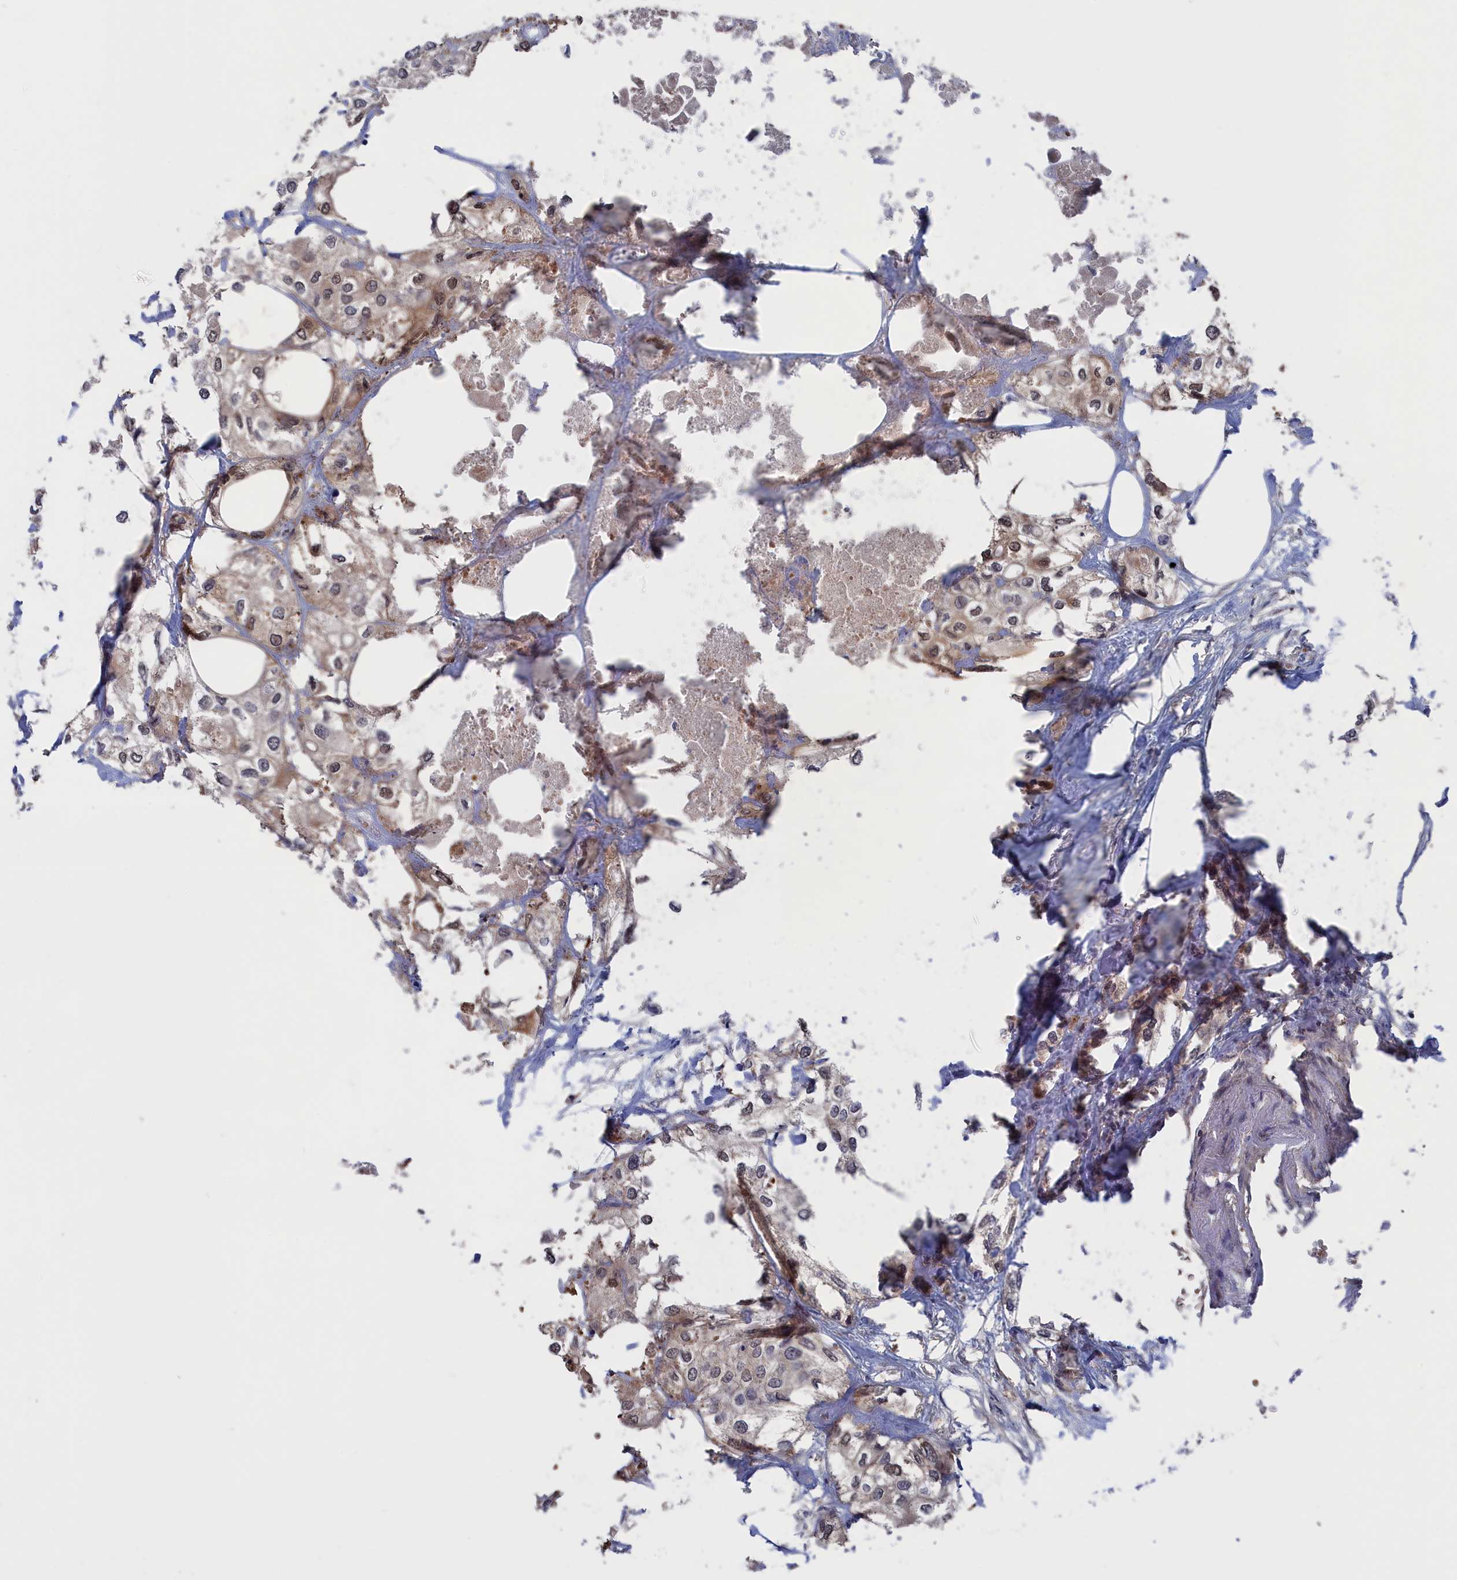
{"staining": {"intensity": "weak", "quantity": "<25%", "location": "cytoplasmic/membranous,nuclear"}, "tissue": "urothelial cancer", "cell_type": "Tumor cells", "image_type": "cancer", "snomed": [{"axis": "morphology", "description": "Urothelial carcinoma, High grade"}, {"axis": "topography", "description": "Urinary bladder"}], "caption": "The histopathology image exhibits no staining of tumor cells in urothelial carcinoma (high-grade).", "gene": "NUTF2", "patient": {"sex": "male", "age": 64}}